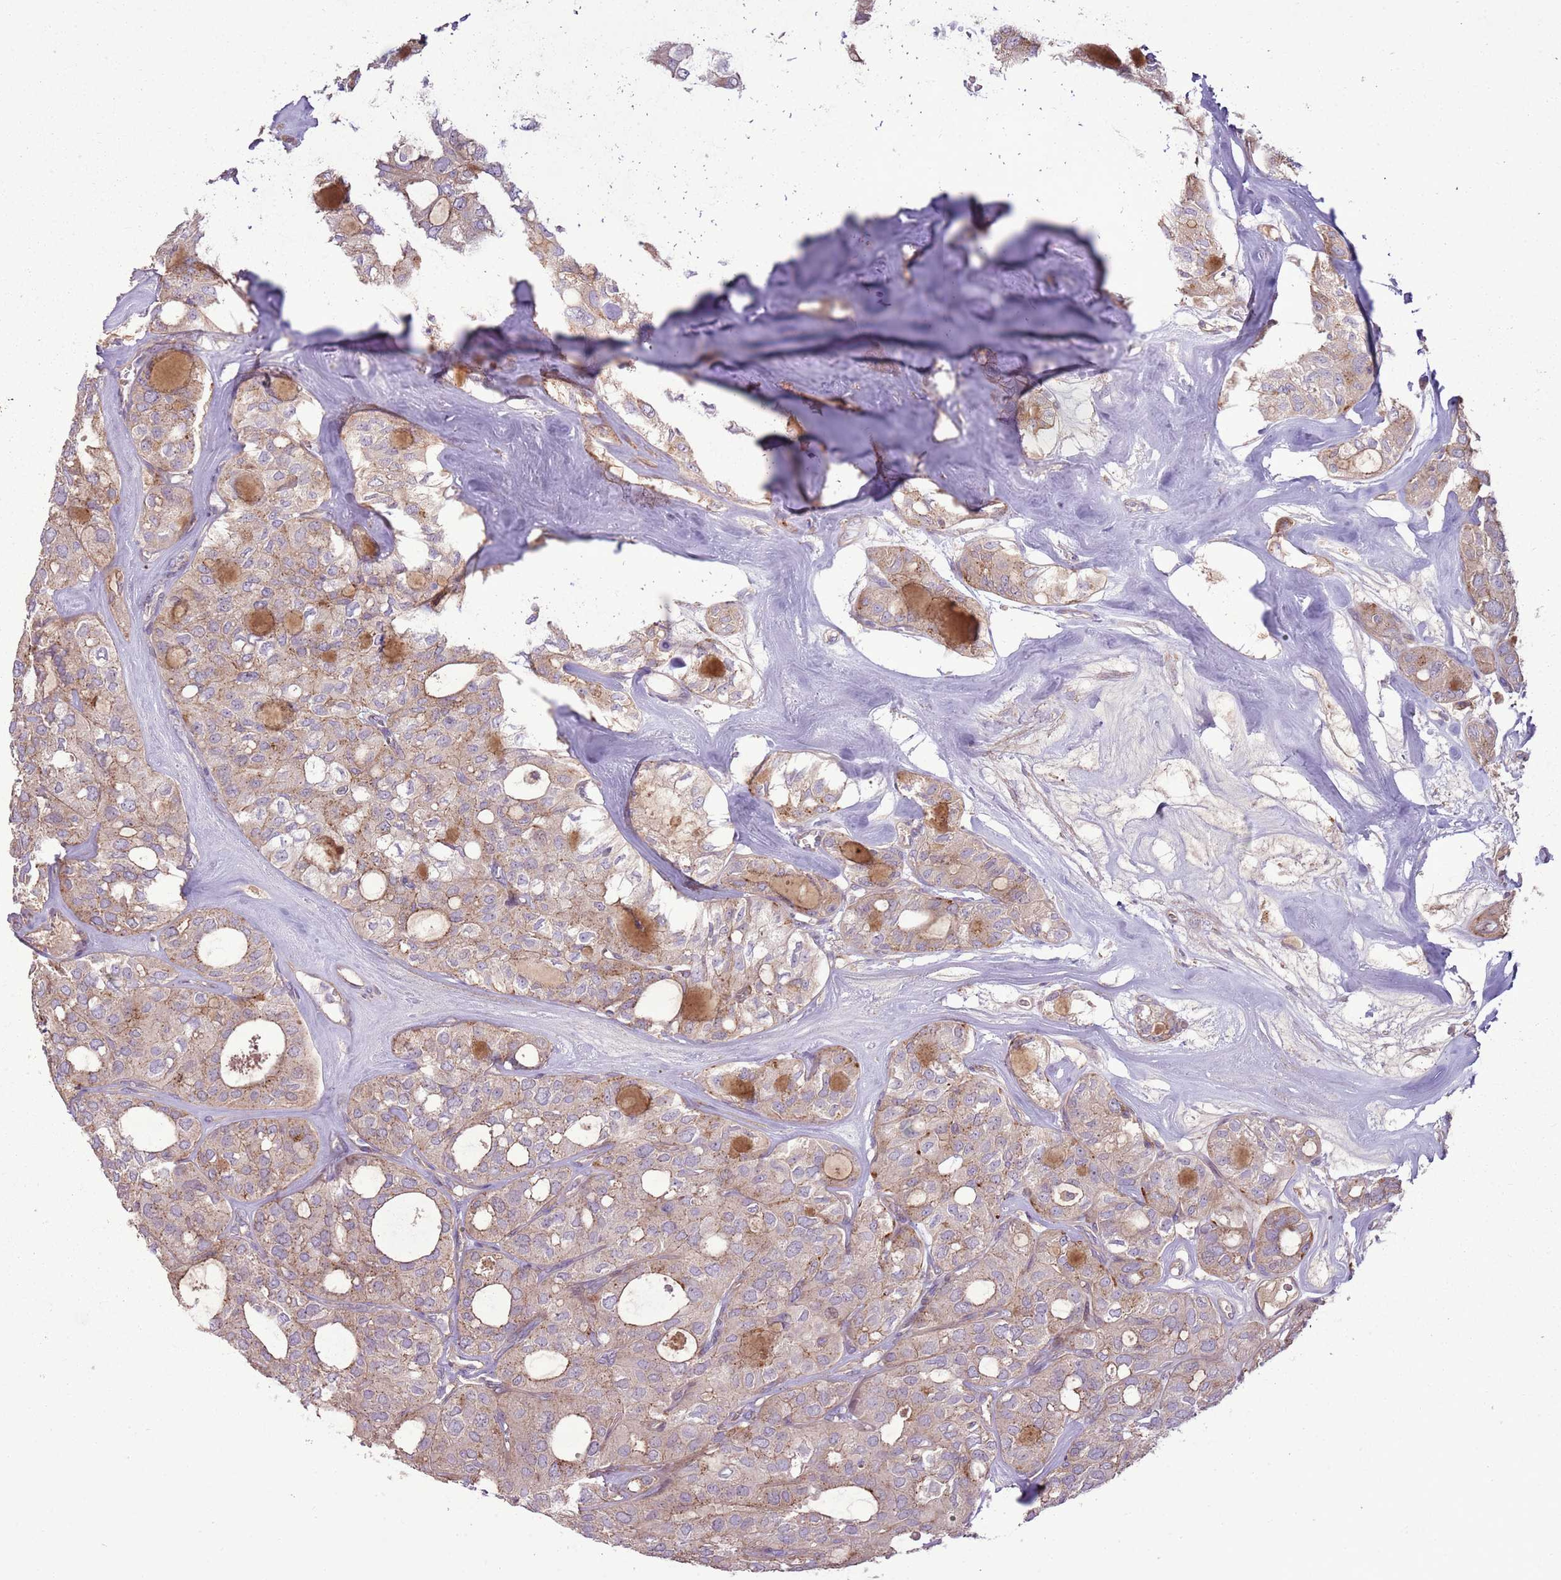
{"staining": {"intensity": "moderate", "quantity": ">75%", "location": "cytoplasmic/membranous"}, "tissue": "thyroid cancer", "cell_type": "Tumor cells", "image_type": "cancer", "snomed": [{"axis": "morphology", "description": "Follicular adenoma carcinoma, NOS"}, {"axis": "topography", "description": "Thyroid gland"}], "caption": "A brown stain highlights moderate cytoplasmic/membranous staining of a protein in human thyroid cancer tumor cells.", "gene": "ANKRD24", "patient": {"sex": "male", "age": 75}}